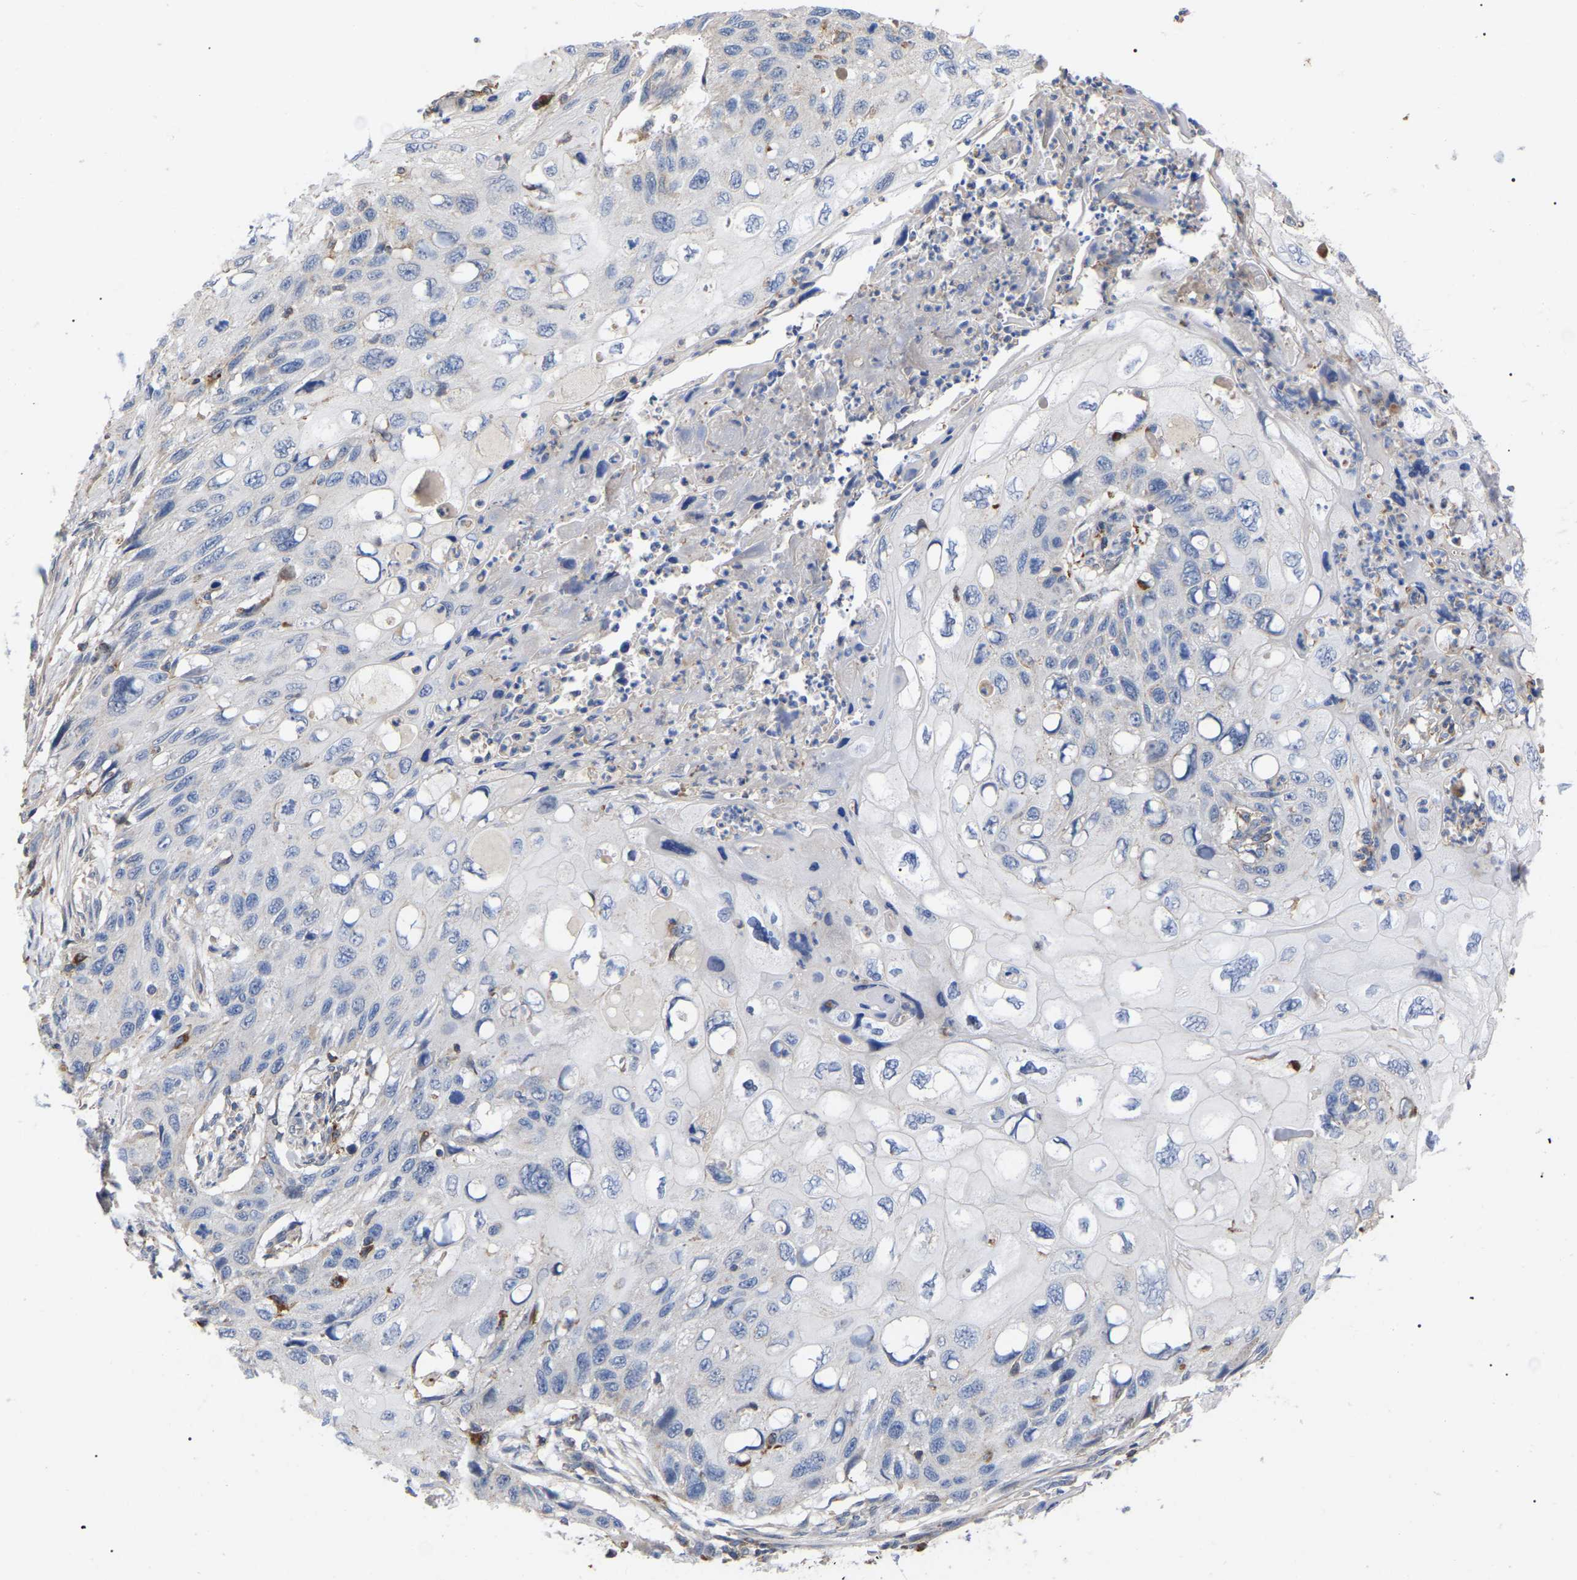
{"staining": {"intensity": "negative", "quantity": "none", "location": "none"}, "tissue": "cervical cancer", "cell_type": "Tumor cells", "image_type": "cancer", "snomed": [{"axis": "morphology", "description": "Squamous cell carcinoma, NOS"}, {"axis": "topography", "description": "Cervix"}], "caption": "This is a photomicrograph of IHC staining of squamous cell carcinoma (cervical), which shows no expression in tumor cells.", "gene": "FAM171A2", "patient": {"sex": "female", "age": 70}}